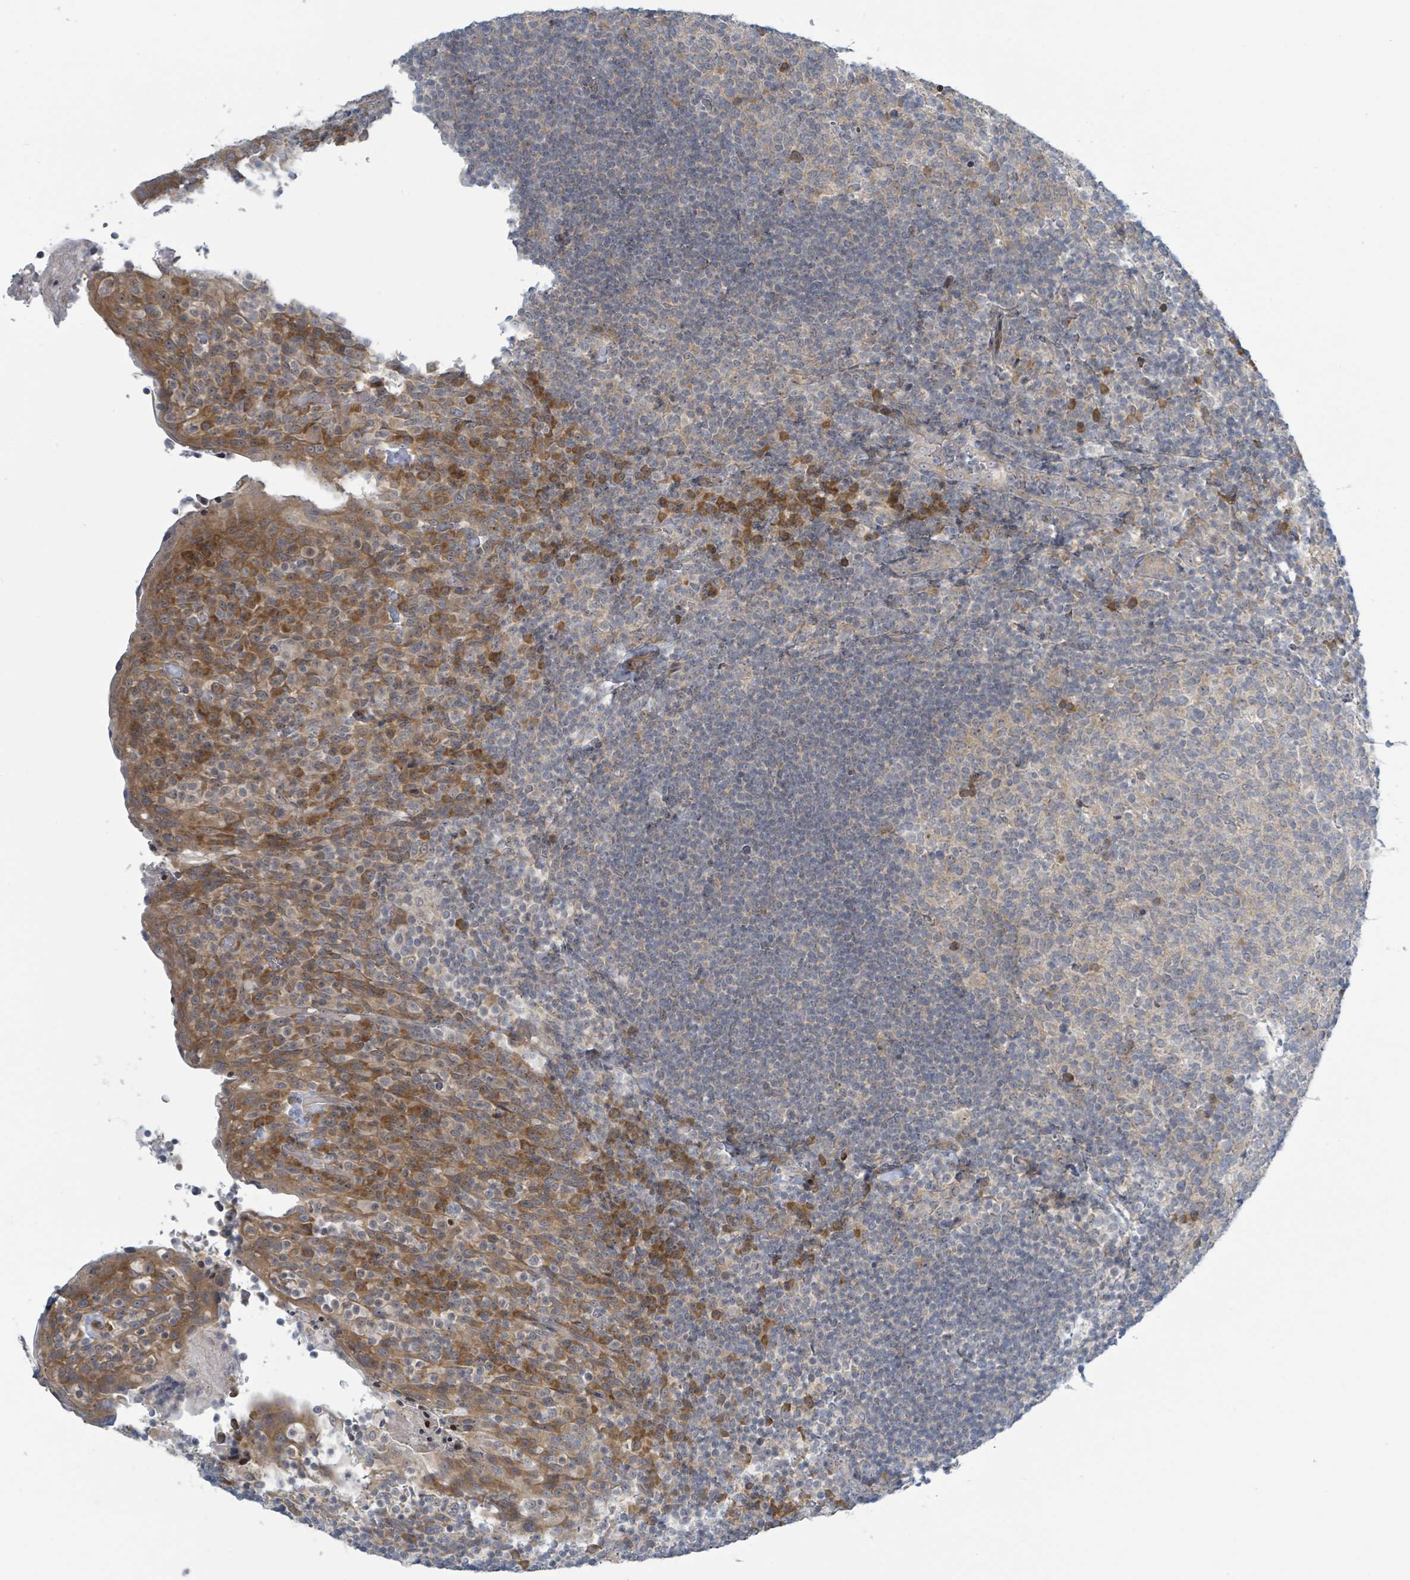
{"staining": {"intensity": "weak", "quantity": "<25%", "location": "cytoplasmic/membranous"}, "tissue": "tonsil", "cell_type": "Germinal center cells", "image_type": "normal", "snomed": [{"axis": "morphology", "description": "Normal tissue, NOS"}, {"axis": "topography", "description": "Tonsil"}], "caption": "The immunohistochemistry (IHC) micrograph has no significant expression in germinal center cells of tonsil.", "gene": "RPL32", "patient": {"sex": "female", "age": 10}}